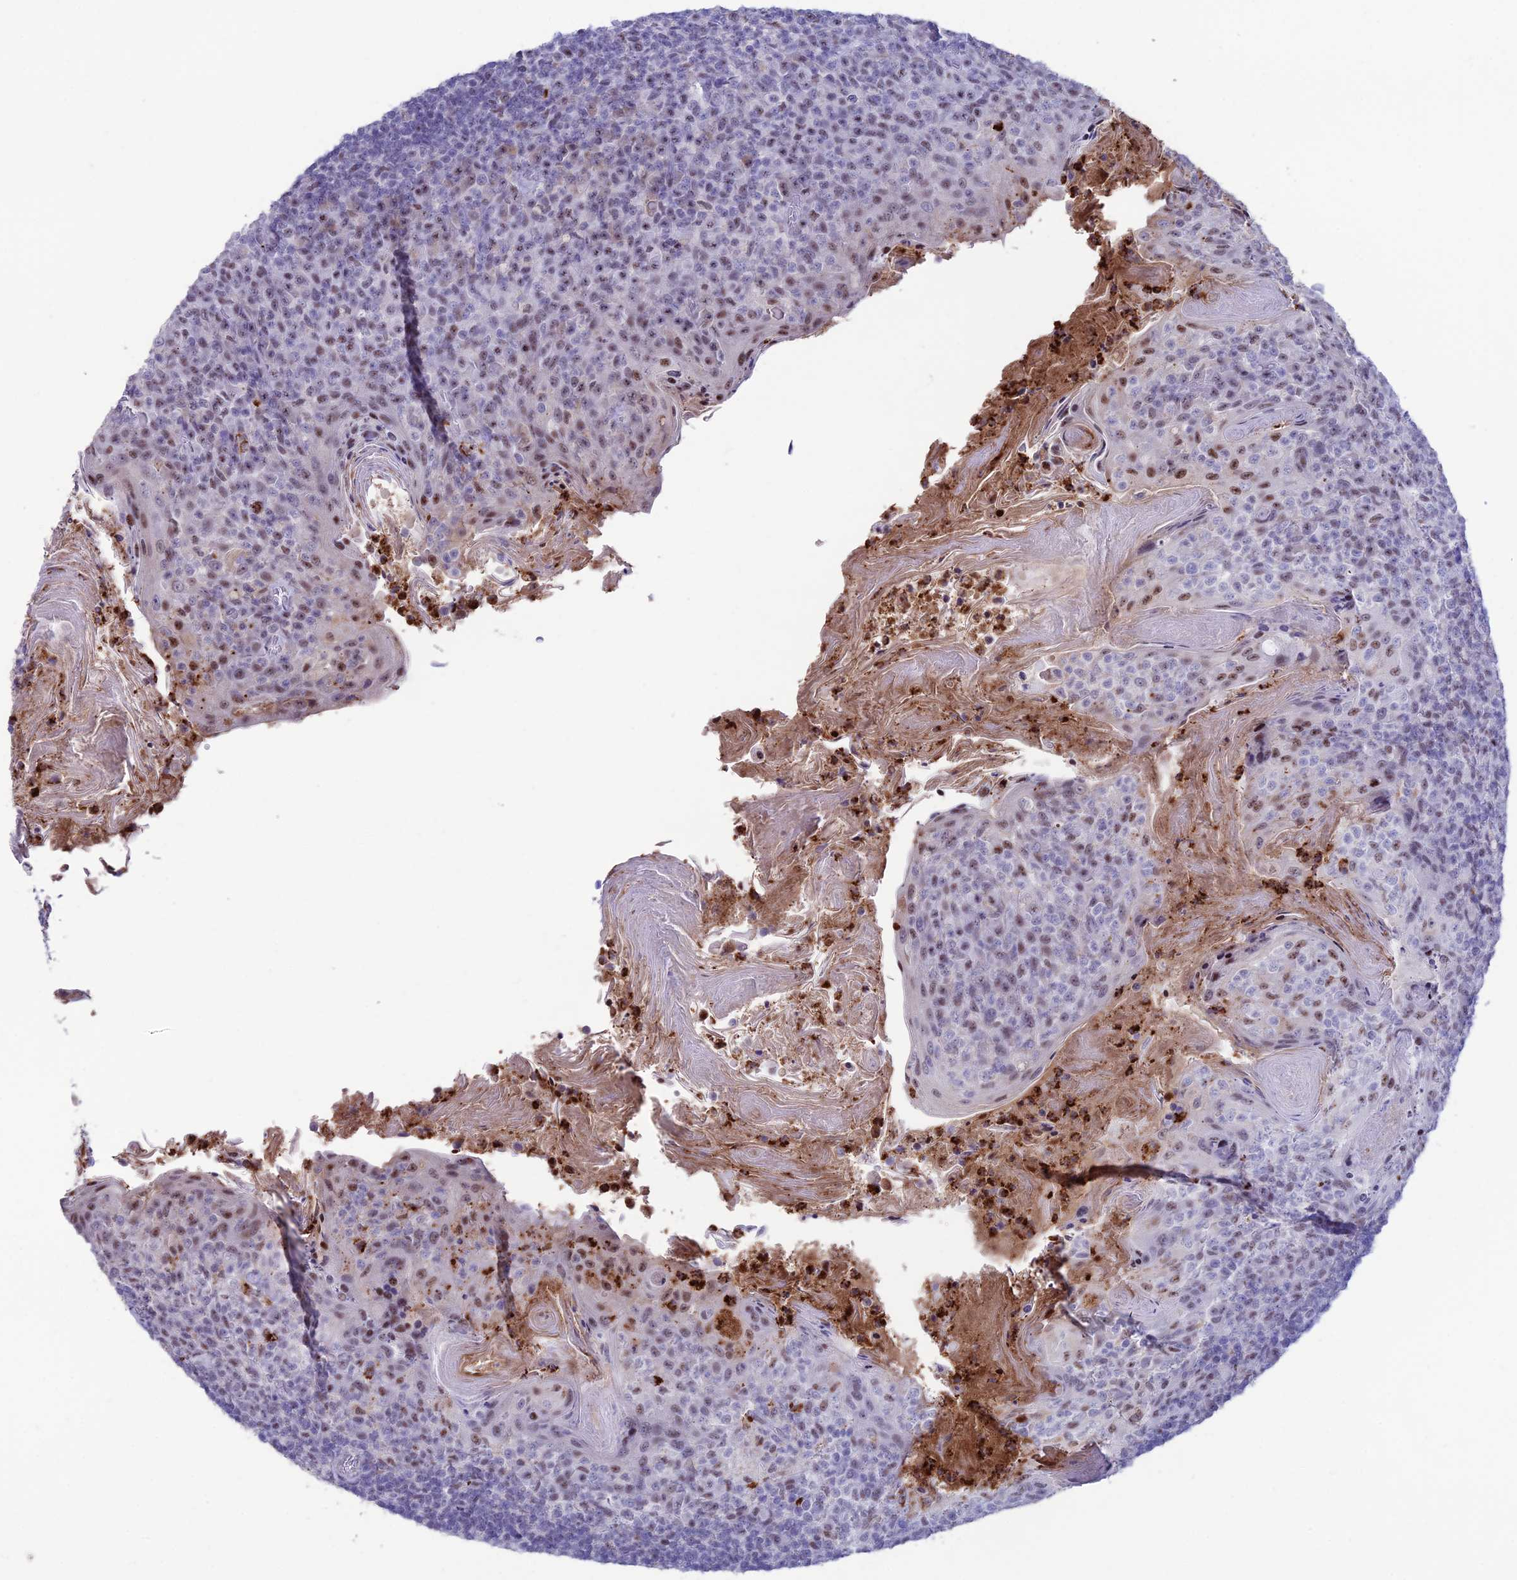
{"staining": {"intensity": "weak", "quantity": "25%-75%", "location": "nuclear"}, "tissue": "tonsil", "cell_type": "Germinal center cells", "image_type": "normal", "snomed": [{"axis": "morphology", "description": "Normal tissue, NOS"}, {"axis": "topography", "description": "Tonsil"}], "caption": "DAB (3,3'-diaminobenzidine) immunohistochemical staining of unremarkable tonsil displays weak nuclear protein positivity in about 25%-75% of germinal center cells.", "gene": "MFSD2B", "patient": {"sex": "female", "age": 10}}